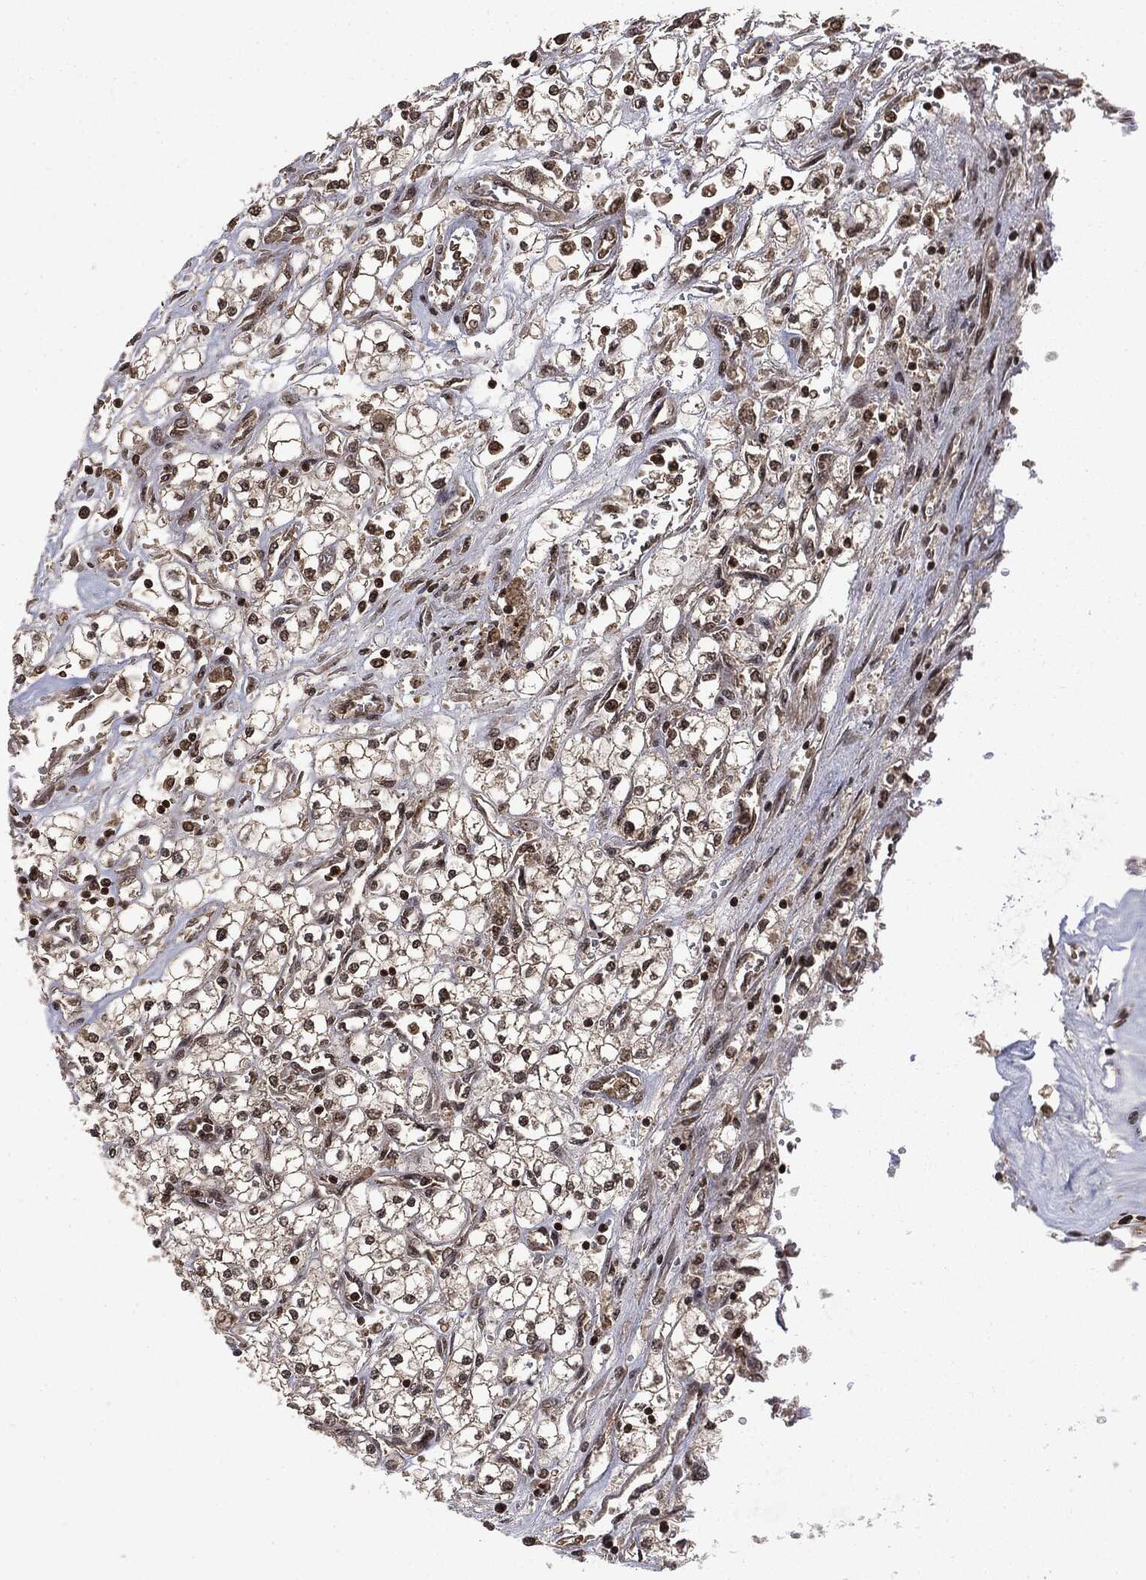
{"staining": {"intensity": "weak", "quantity": ">75%", "location": "cytoplasmic/membranous"}, "tissue": "renal cancer", "cell_type": "Tumor cells", "image_type": "cancer", "snomed": [{"axis": "morphology", "description": "Adenocarcinoma, NOS"}, {"axis": "topography", "description": "Kidney"}], "caption": "Protein expression analysis of renal cancer reveals weak cytoplasmic/membranous staining in approximately >75% of tumor cells.", "gene": "CTDP1", "patient": {"sex": "male", "age": 80}}